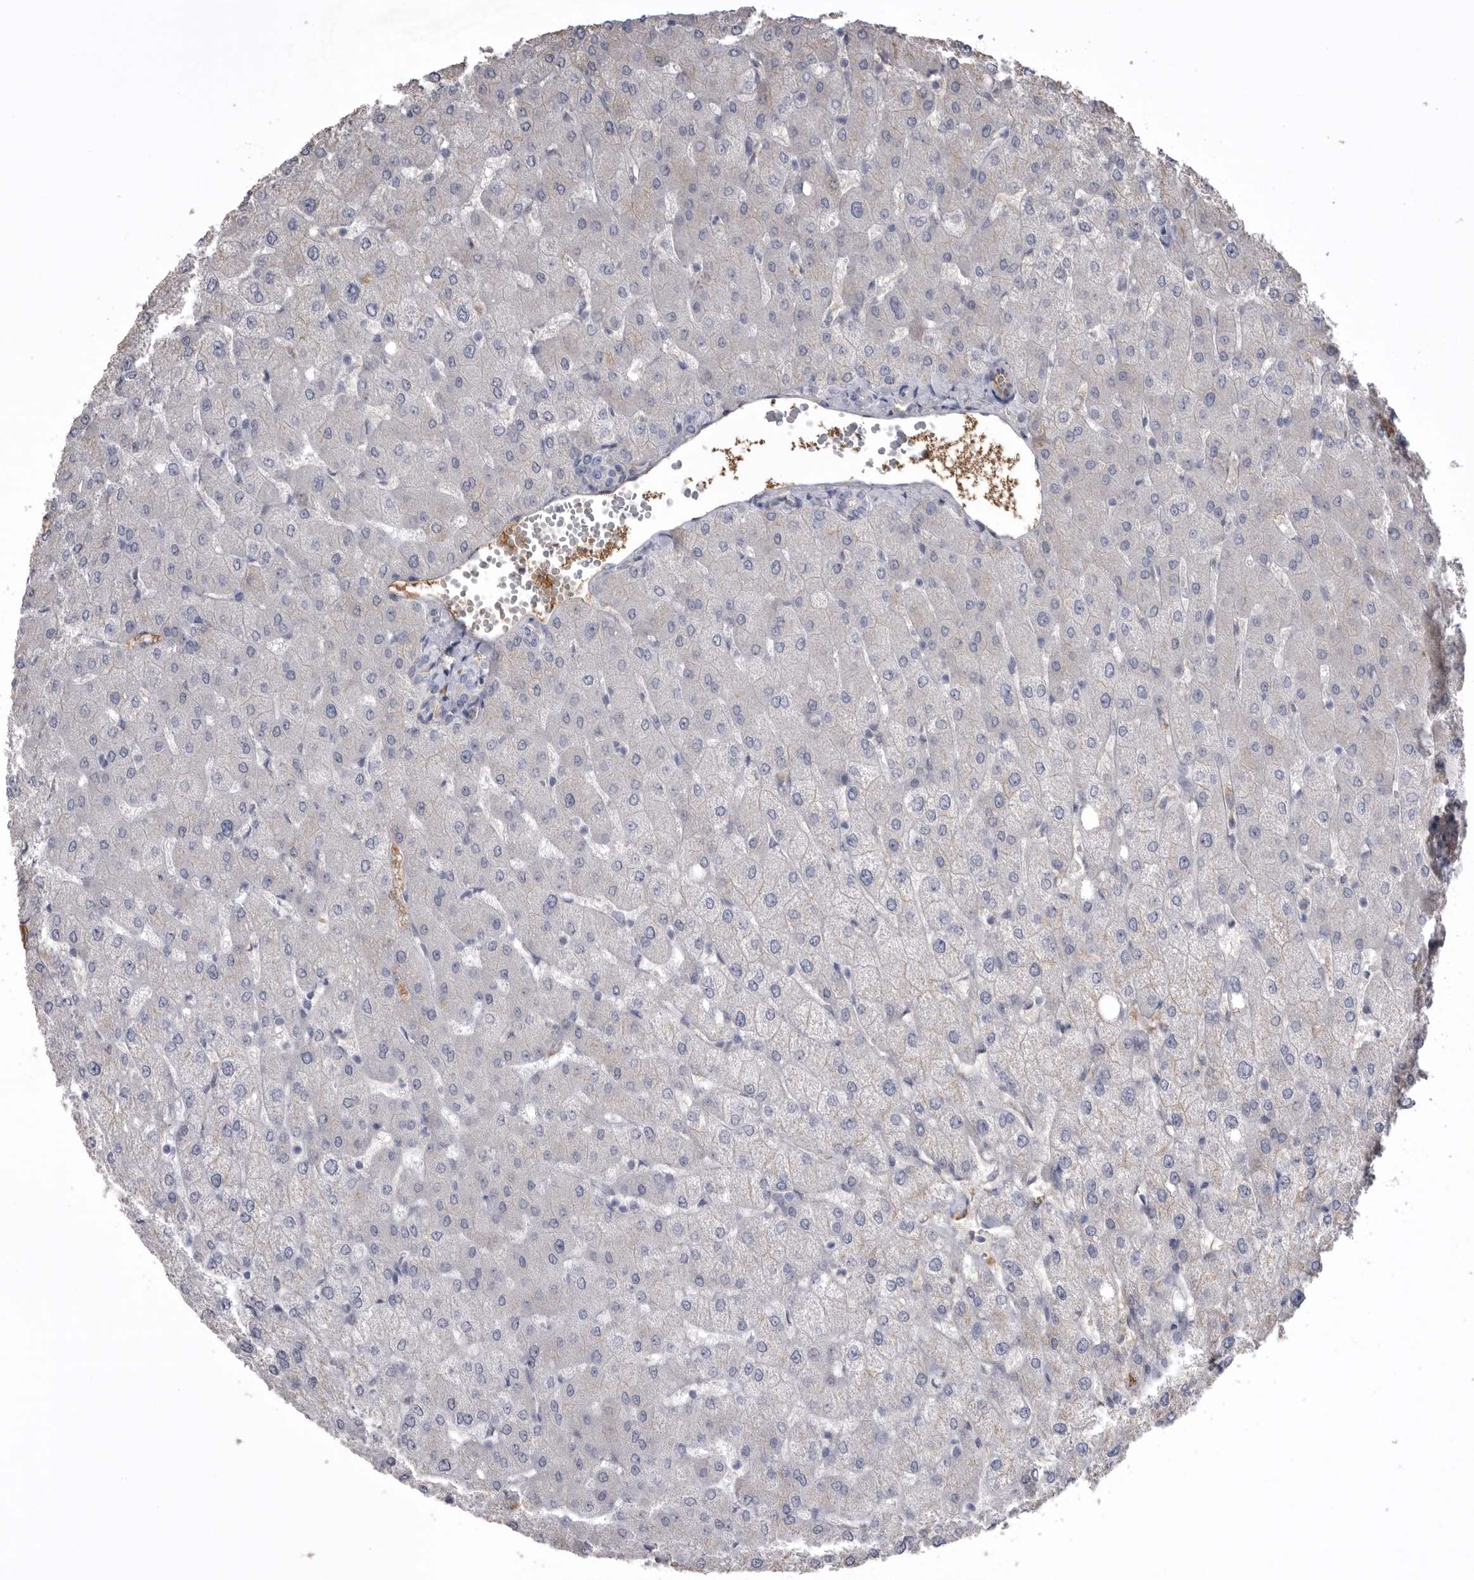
{"staining": {"intensity": "negative", "quantity": "none", "location": "none"}, "tissue": "liver", "cell_type": "Cholangiocytes", "image_type": "normal", "snomed": [{"axis": "morphology", "description": "Normal tissue, NOS"}, {"axis": "topography", "description": "Liver"}], "caption": "Micrograph shows no protein expression in cholangiocytes of unremarkable liver. (Immunohistochemistry (ihc), brightfield microscopy, high magnification).", "gene": "AHSG", "patient": {"sex": "female", "age": 54}}